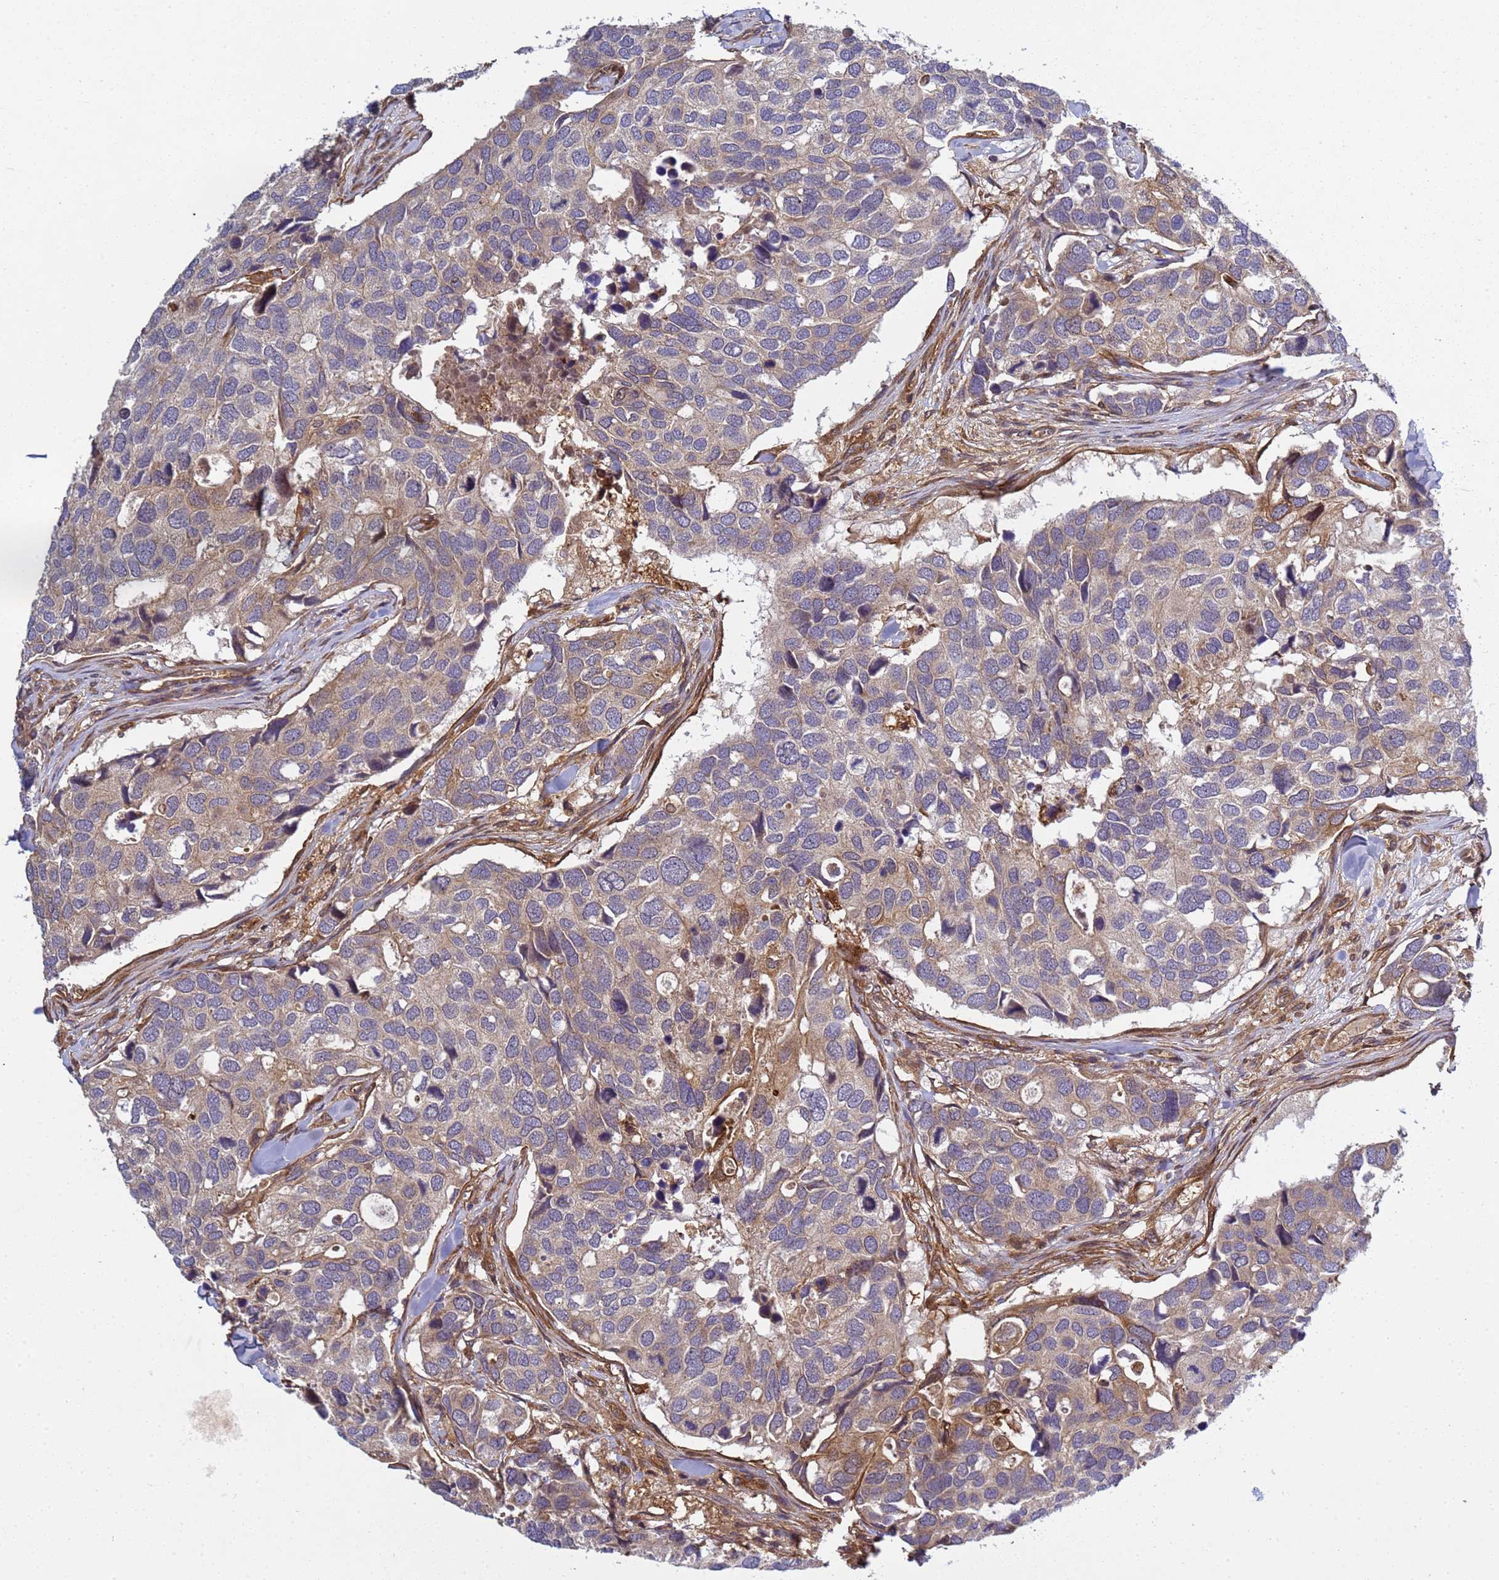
{"staining": {"intensity": "weak", "quantity": "<25%", "location": "cytoplasmic/membranous"}, "tissue": "breast cancer", "cell_type": "Tumor cells", "image_type": "cancer", "snomed": [{"axis": "morphology", "description": "Duct carcinoma"}, {"axis": "topography", "description": "Breast"}], "caption": "Immunohistochemical staining of human breast cancer (invasive ductal carcinoma) displays no significant staining in tumor cells.", "gene": "C8orf34", "patient": {"sex": "female", "age": 83}}